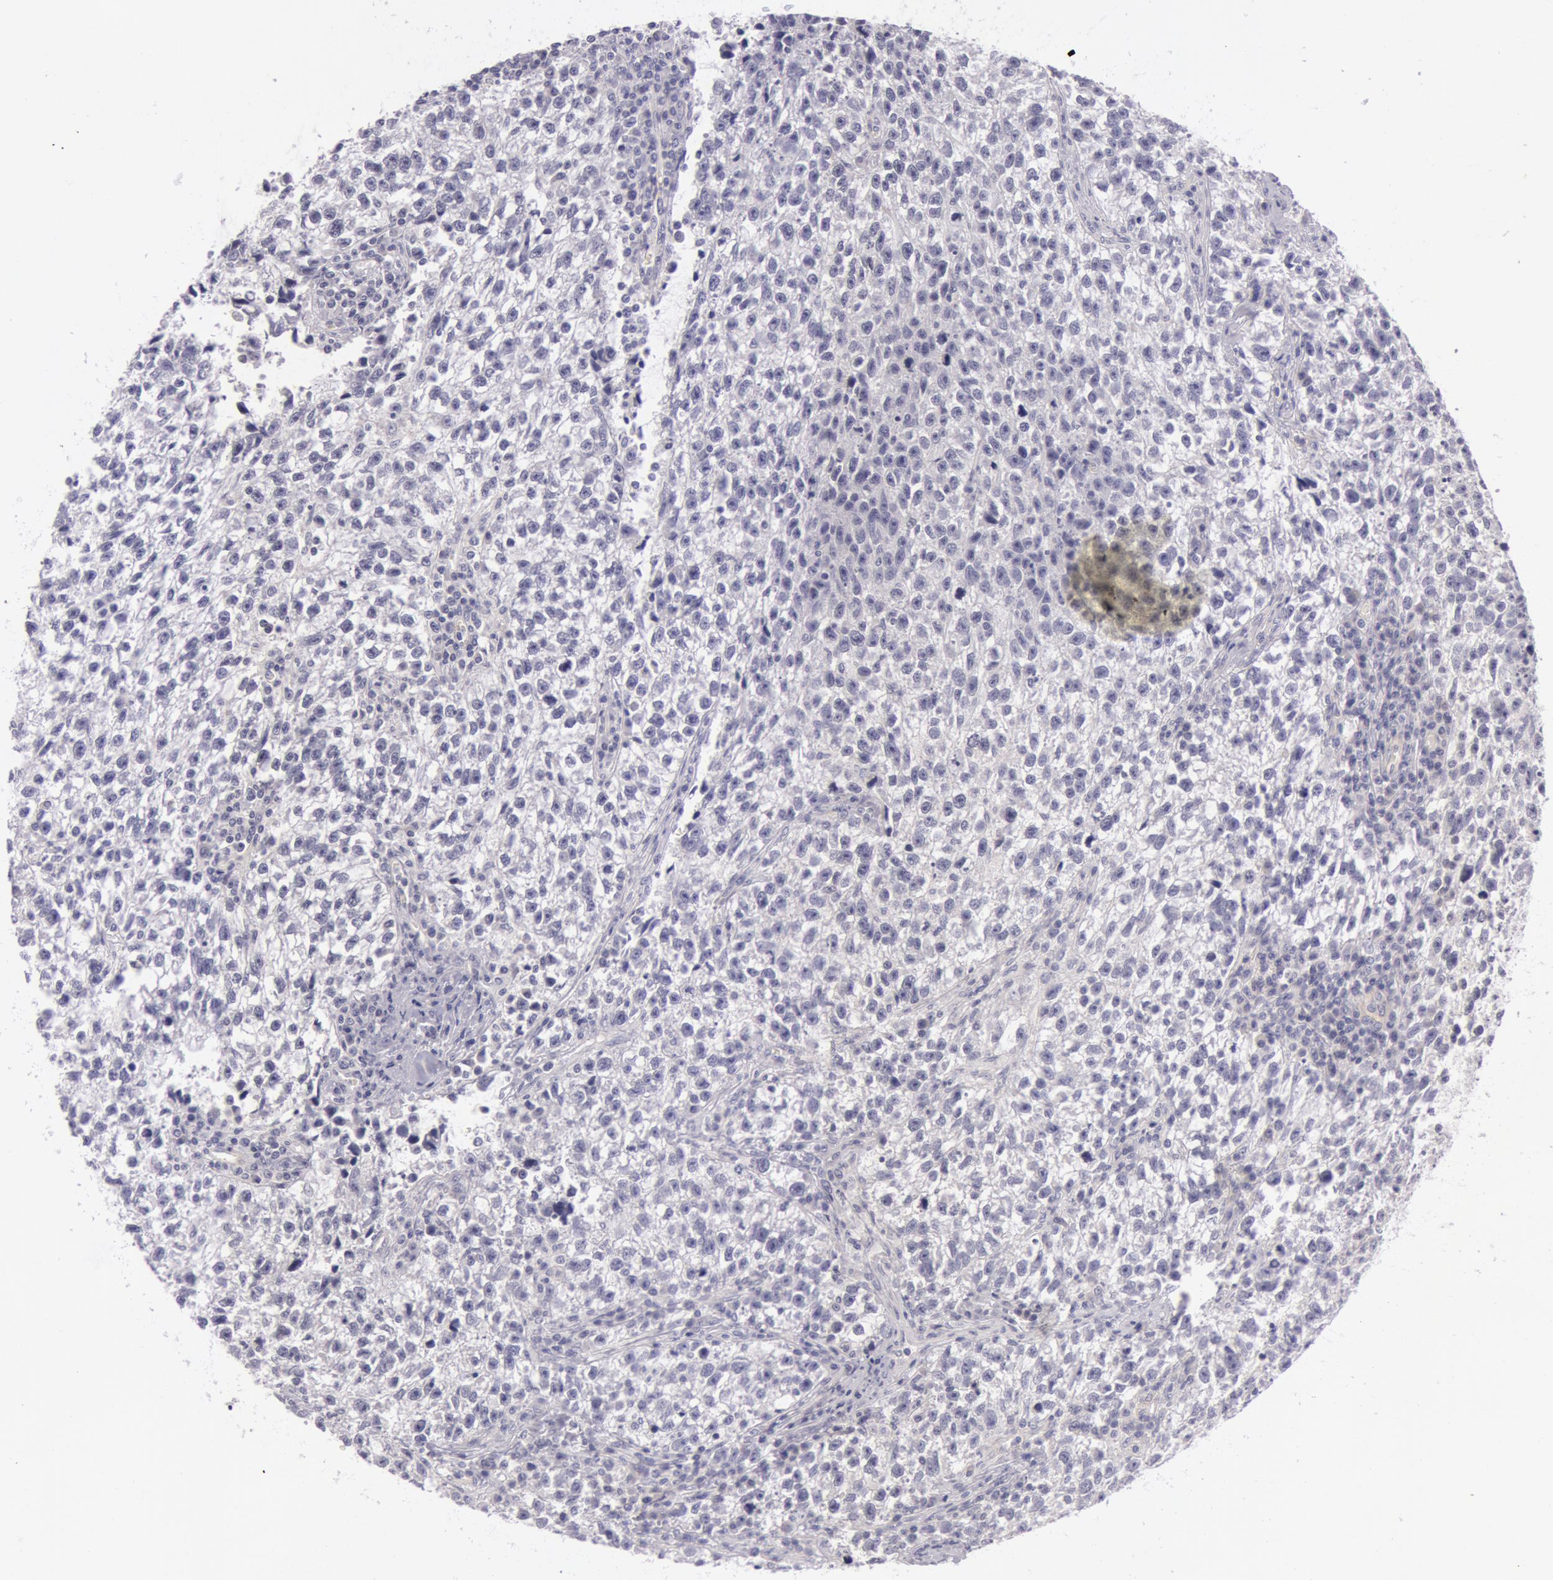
{"staining": {"intensity": "negative", "quantity": "none", "location": "none"}, "tissue": "testis cancer", "cell_type": "Tumor cells", "image_type": "cancer", "snomed": [{"axis": "morphology", "description": "Seminoma, NOS"}, {"axis": "topography", "description": "Testis"}], "caption": "Immunohistochemistry micrograph of neoplastic tissue: testis cancer stained with DAB (3,3'-diaminobenzidine) reveals no significant protein expression in tumor cells.", "gene": "RBMY1F", "patient": {"sex": "male", "age": 38}}